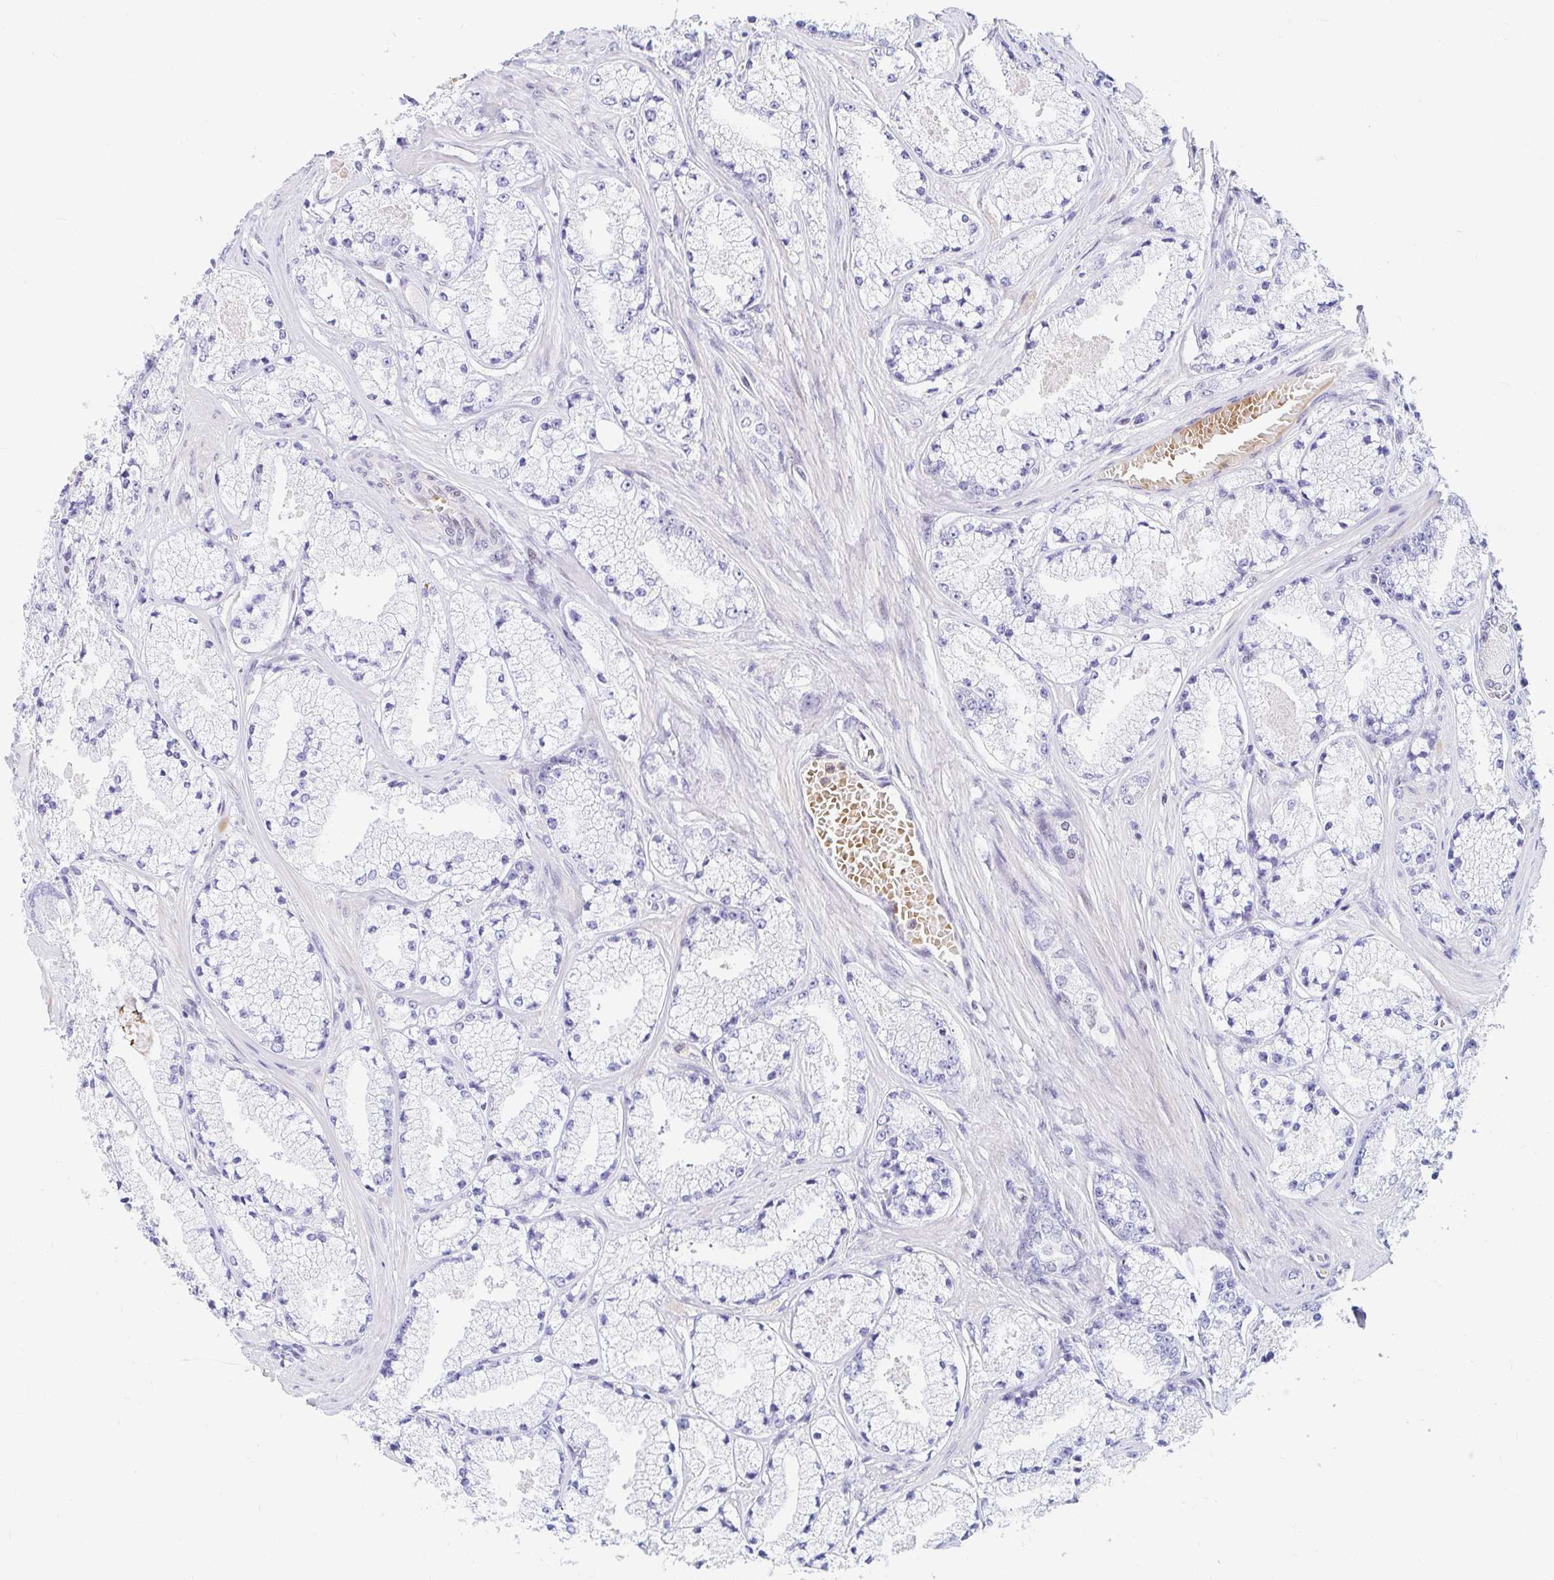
{"staining": {"intensity": "negative", "quantity": "none", "location": "none"}, "tissue": "prostate cancer", "cell_type": "Tumor cells", "image_type": "cancer", "snomed": [{"axis": "morphology", "description": "Adenocarcinoma, High grade"}, {"axis": "topography", "description": "Prostate"}], "caption": "Tumor cells are negative for brown protein staining in prostate cancer (high-grade adenocarcinoma).", "gene": "HINFP", "patient": {"sex": "male", "age": 63}}